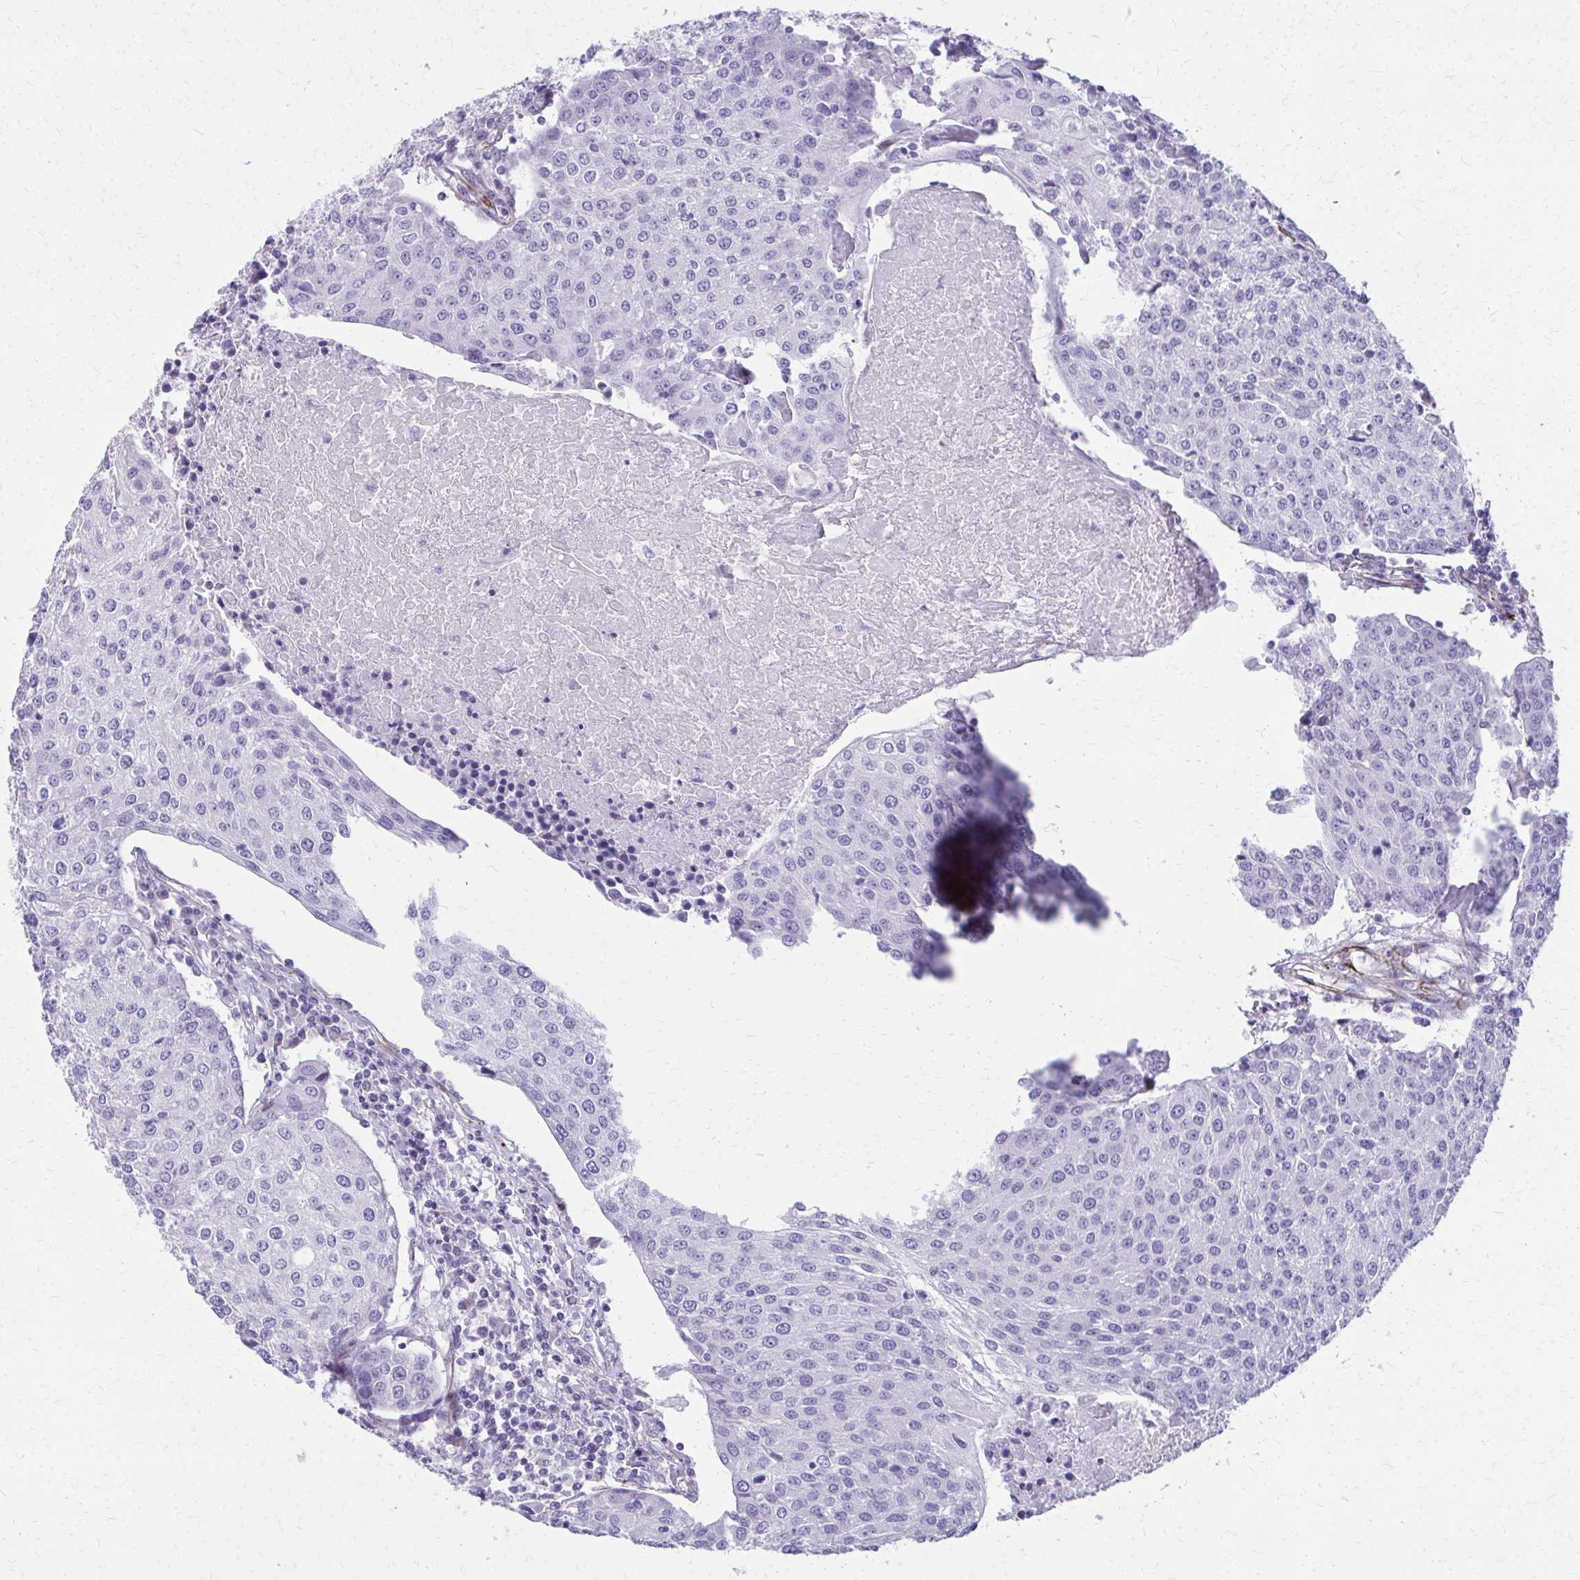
{"staining": {"intensity": "negative", "quantity": "none", "location": "none"}, "tissue": "urothelial cancer", "cell_type": "Tumor cells", "image_type": "cancer", "snomed": [{"axis": "morphology", "description": "Urothelial carcinoma, High grade"}, {"axis": "topography", "description": "Urinary bladder"}], "caption": "The micrograph displays no staining of tumor cells in urothelial carcinoma (high-grade).", "gene": "TRIM6", "patient": {"sex": "female", "age": 85}}